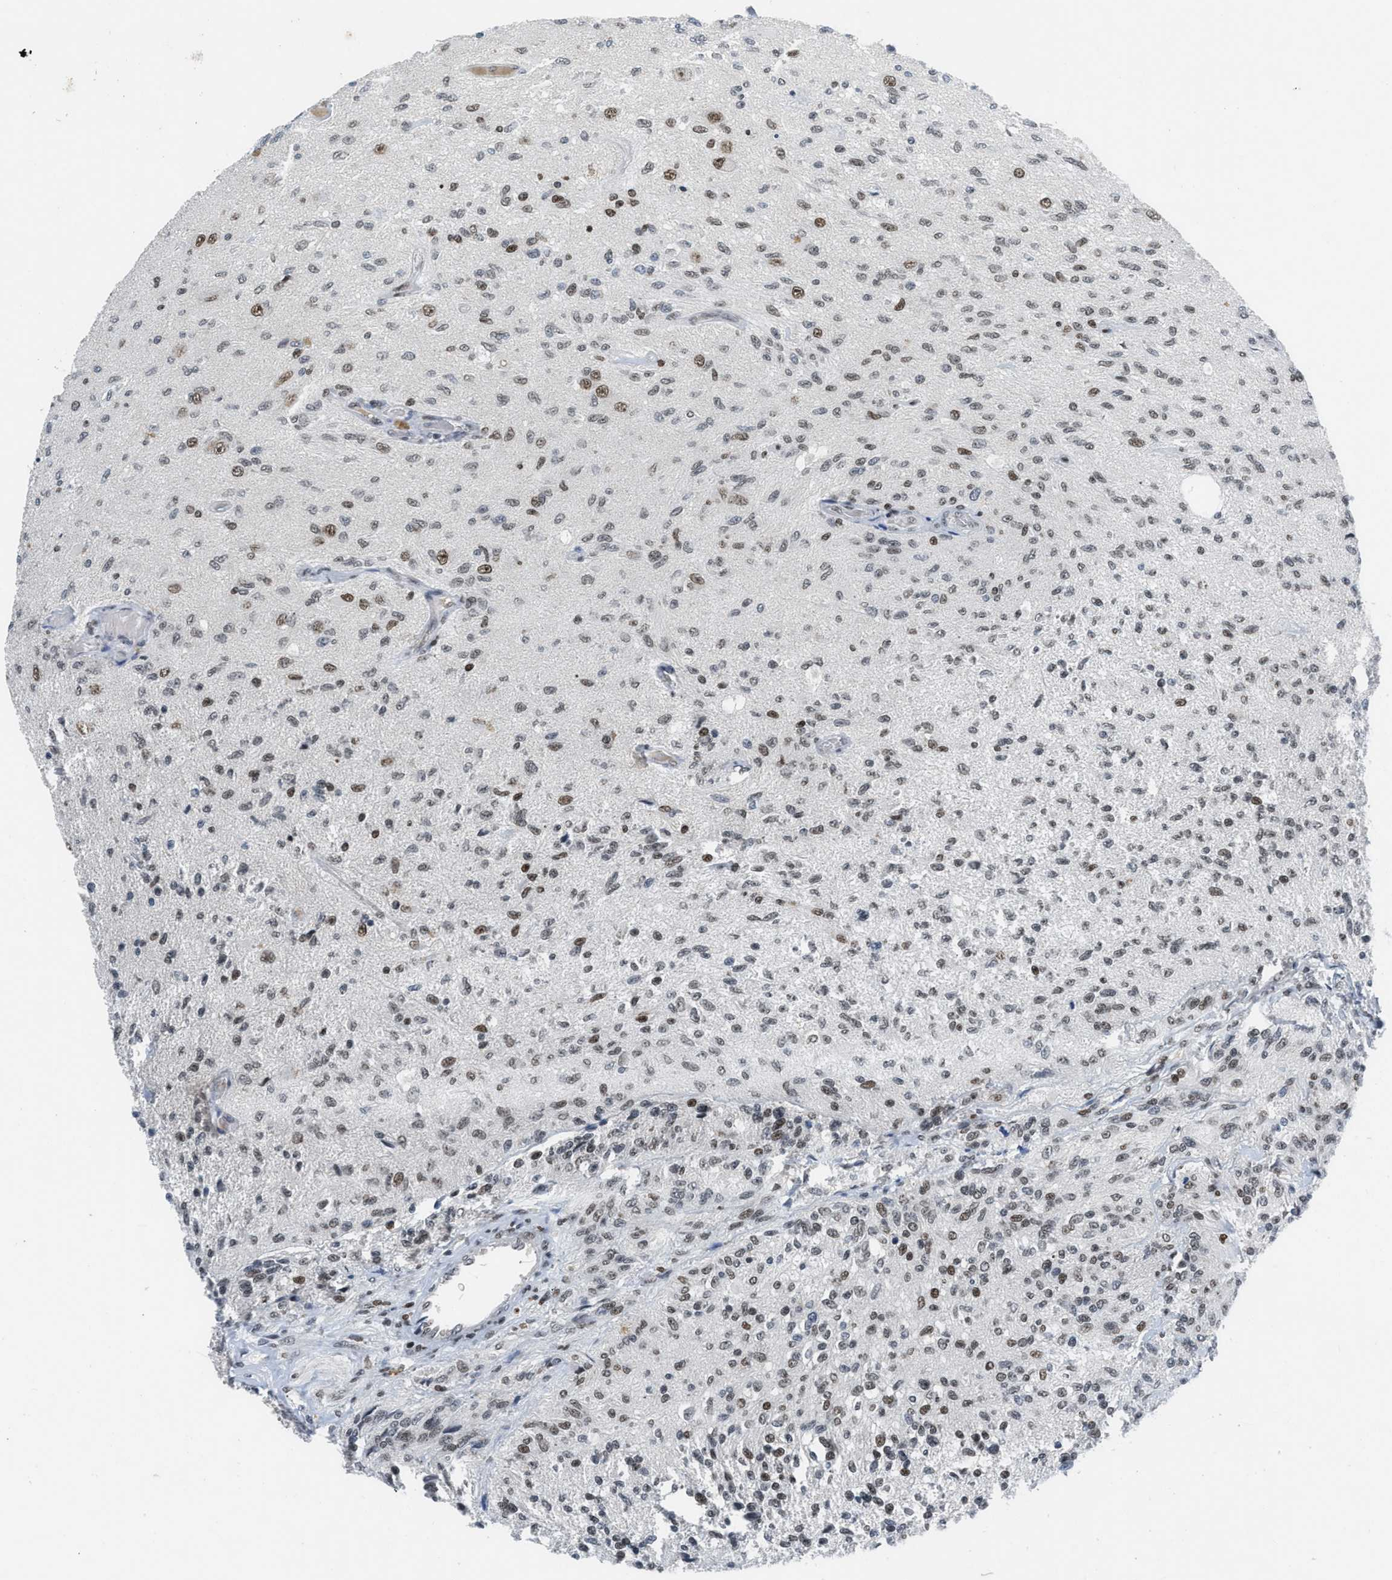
{"staining": {"intensity": "moderate", "quantity": "25%-75%", "location": "nuclear"}, "tissue": "glioma", "cell_type": "Tumor cells", "image_type": "cancer", "snomed": [{"axis": "morphology", "description": "Normal tissue, NOS"}, {"axis": "morphology", "description": "Glioma, malignant, High grade"}, {"axis": "topography", "description": "Cerebral cortex"}], "caption": "The immunohistochemical stain highlights moderate nuclear expression in tumor cells of malignant glioma (high-grade) tissue.", "gene": "RAD51B", "patient": {"sex": "male", "age": 77}}